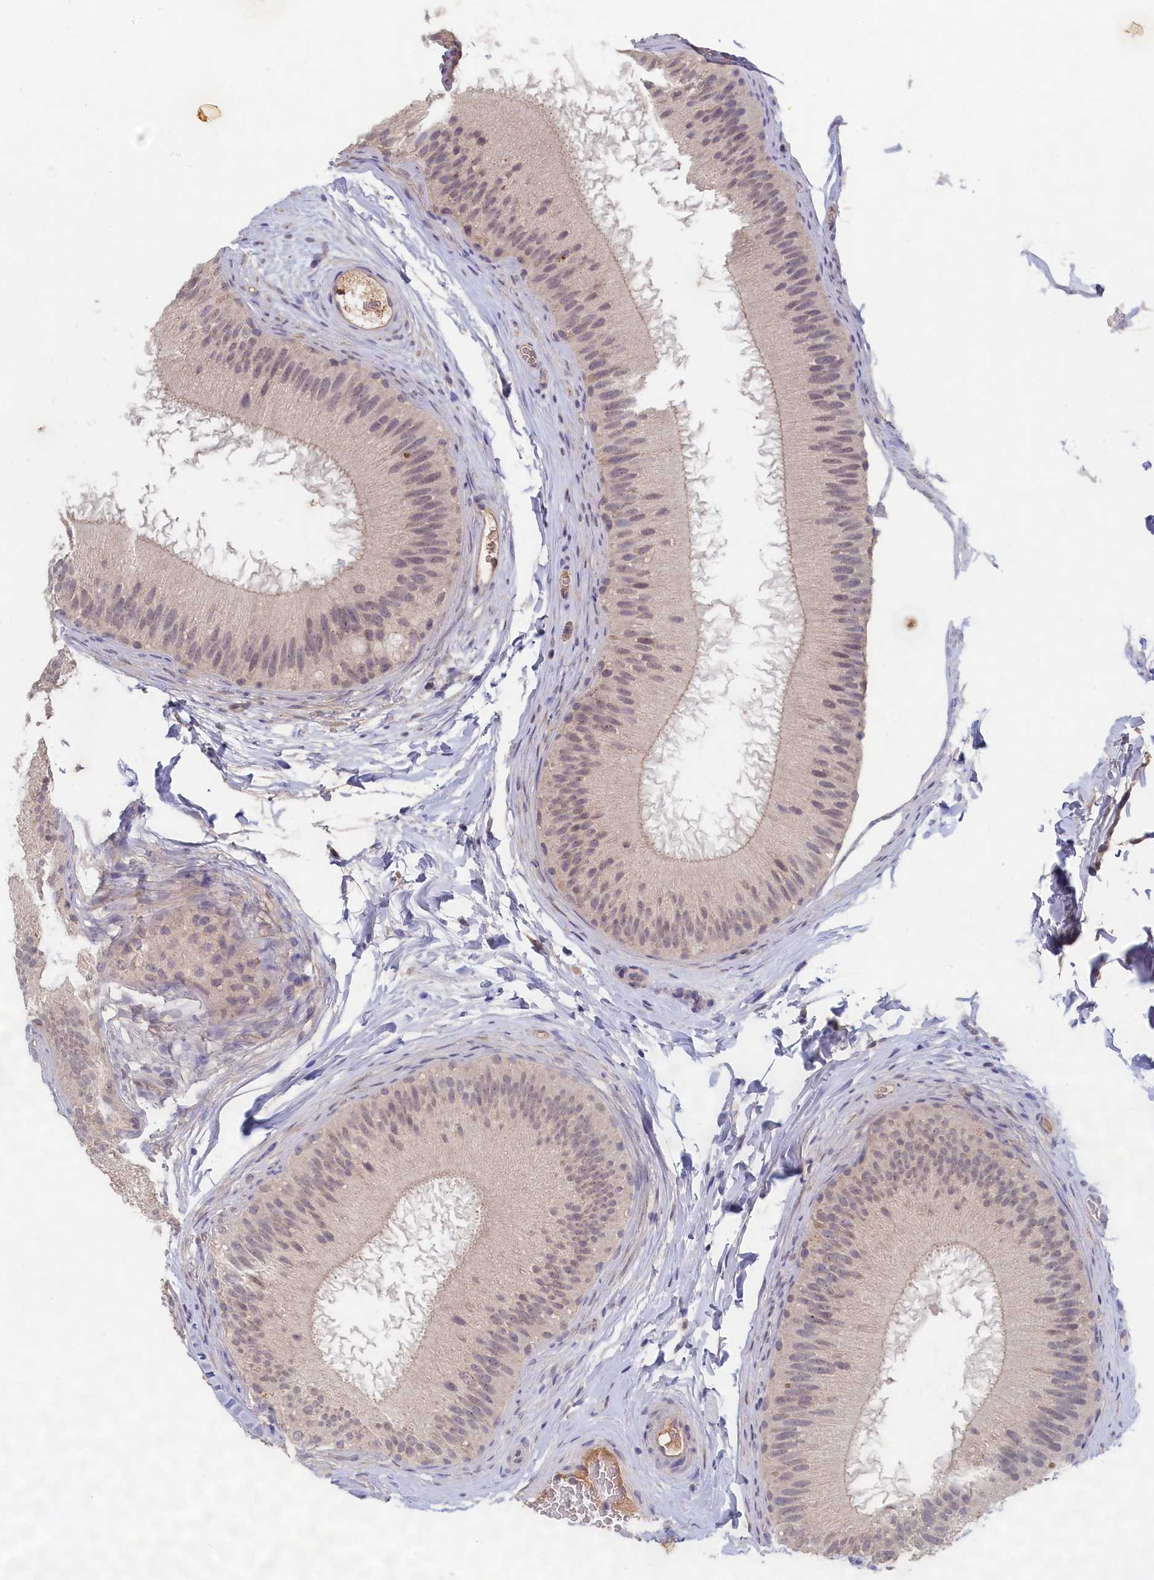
{"staining": {"intensity": "negative", "quantity": "none", "location": "none"}, "tissue": "epididymis", "cell_type": "Glandular cells", "image_type": "normal", "snomed": [{"axis": "morphology", "description": "Normal tissue, NOS"}, {"axis": "topography", "description": "Epididymis"}], "caption": "Immunohistochemistry of normal epididymis exhibits no expression in glandular cells. (DAB (3,3'-diaminobenzidine) immunohistochemistry (IHC) visualized using brightfield microscopy, high magnification).", "gene": "CELF5", "patient": {"sex": "male", "age": 45}}